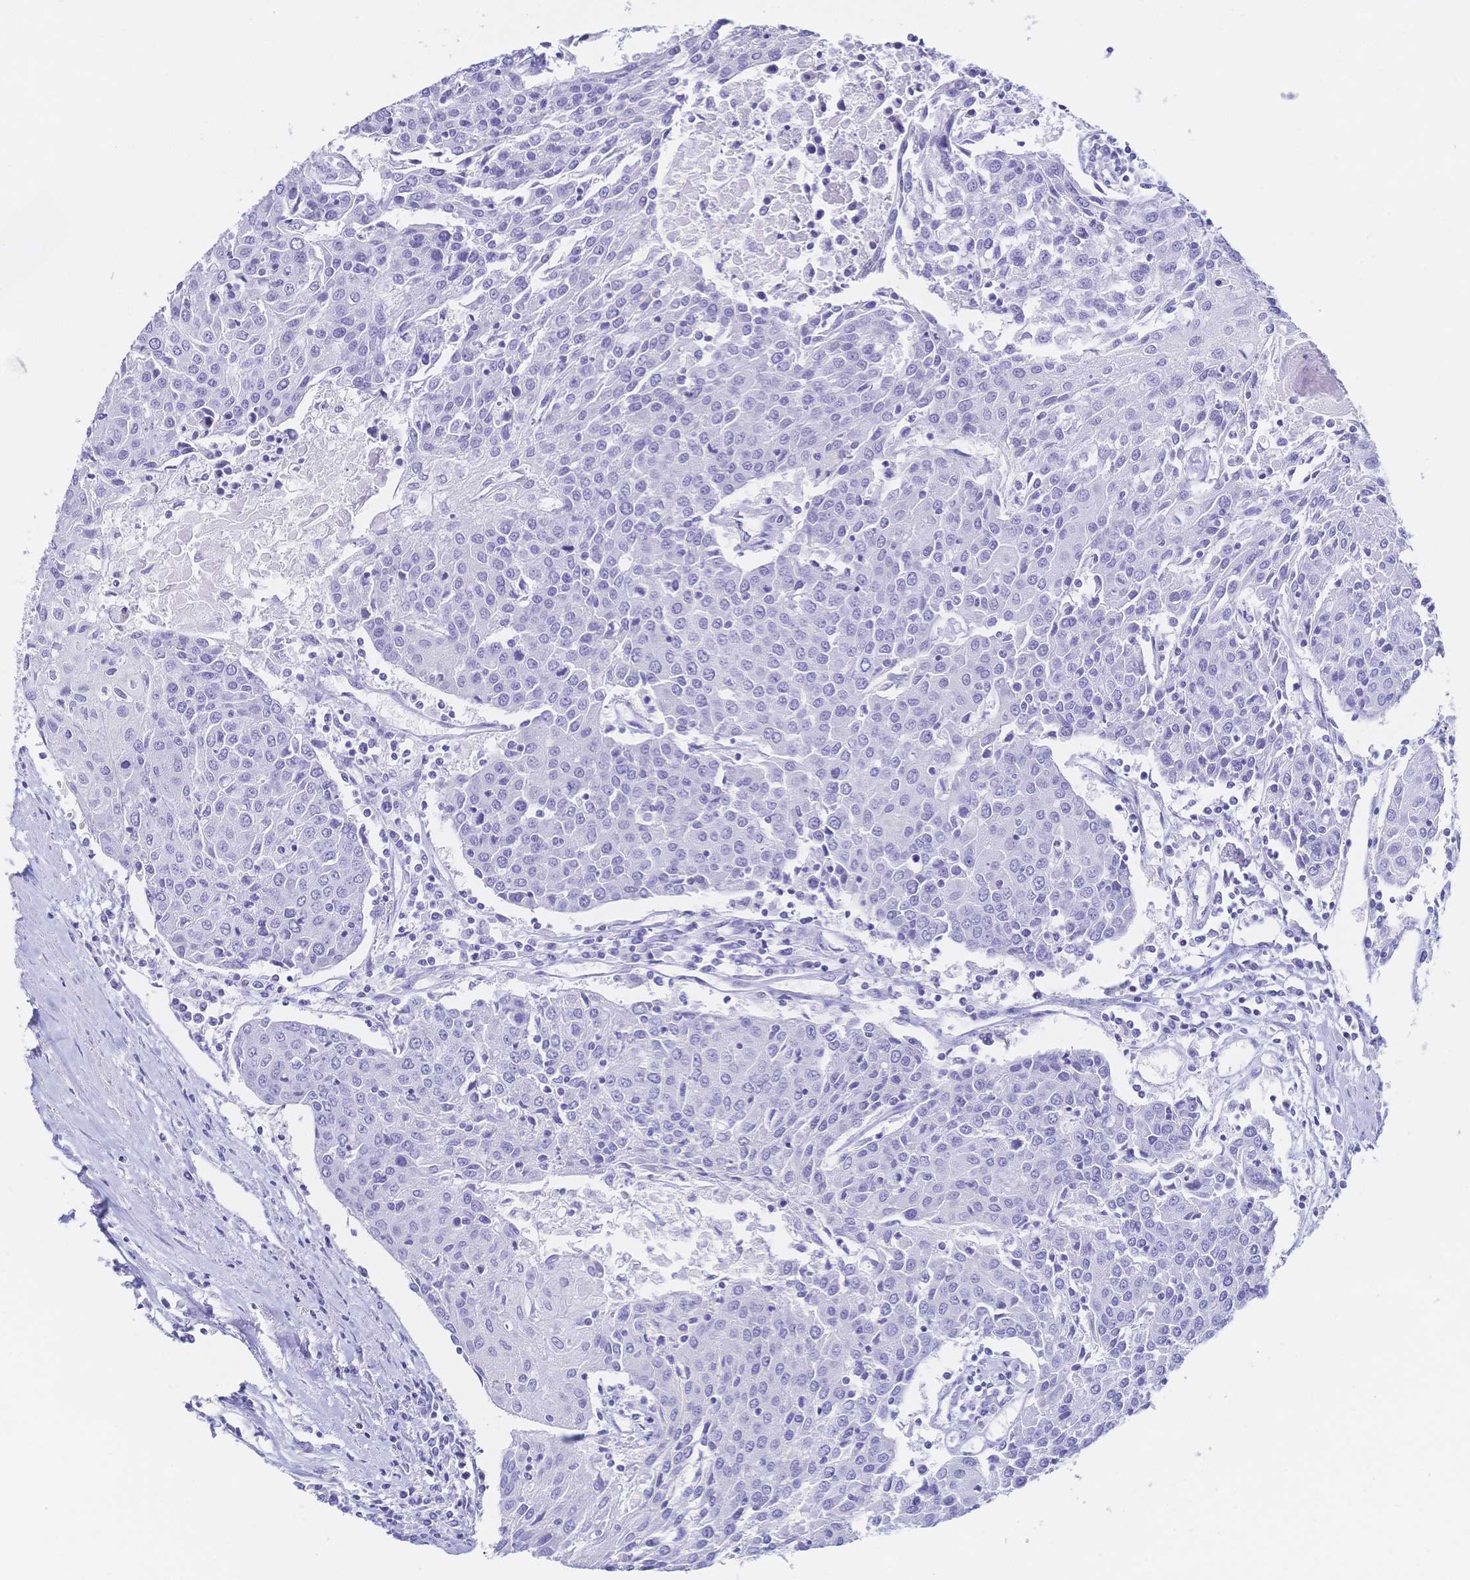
{"staining": {"intensity": "negative", "quantity": "none", "location": "none"}, "tissue": "urothelial cancer", "cell_type": "Tumor cells", "image_type": "cancer", "snomed": [{"axis": "morphology", "description": "Urothelial carcinoma, High grade"}, {"axis": "topography", "description": "Urinary bladder"}], "caption": "Immunohistochemistry (IHC) histopathology image of human high-grade urothelial carcinoma stained for a protein (brown), which shows no positivity in tumor cells.", "gene": "MEP1B", "patient": {"sex": "female", "age": 85}}